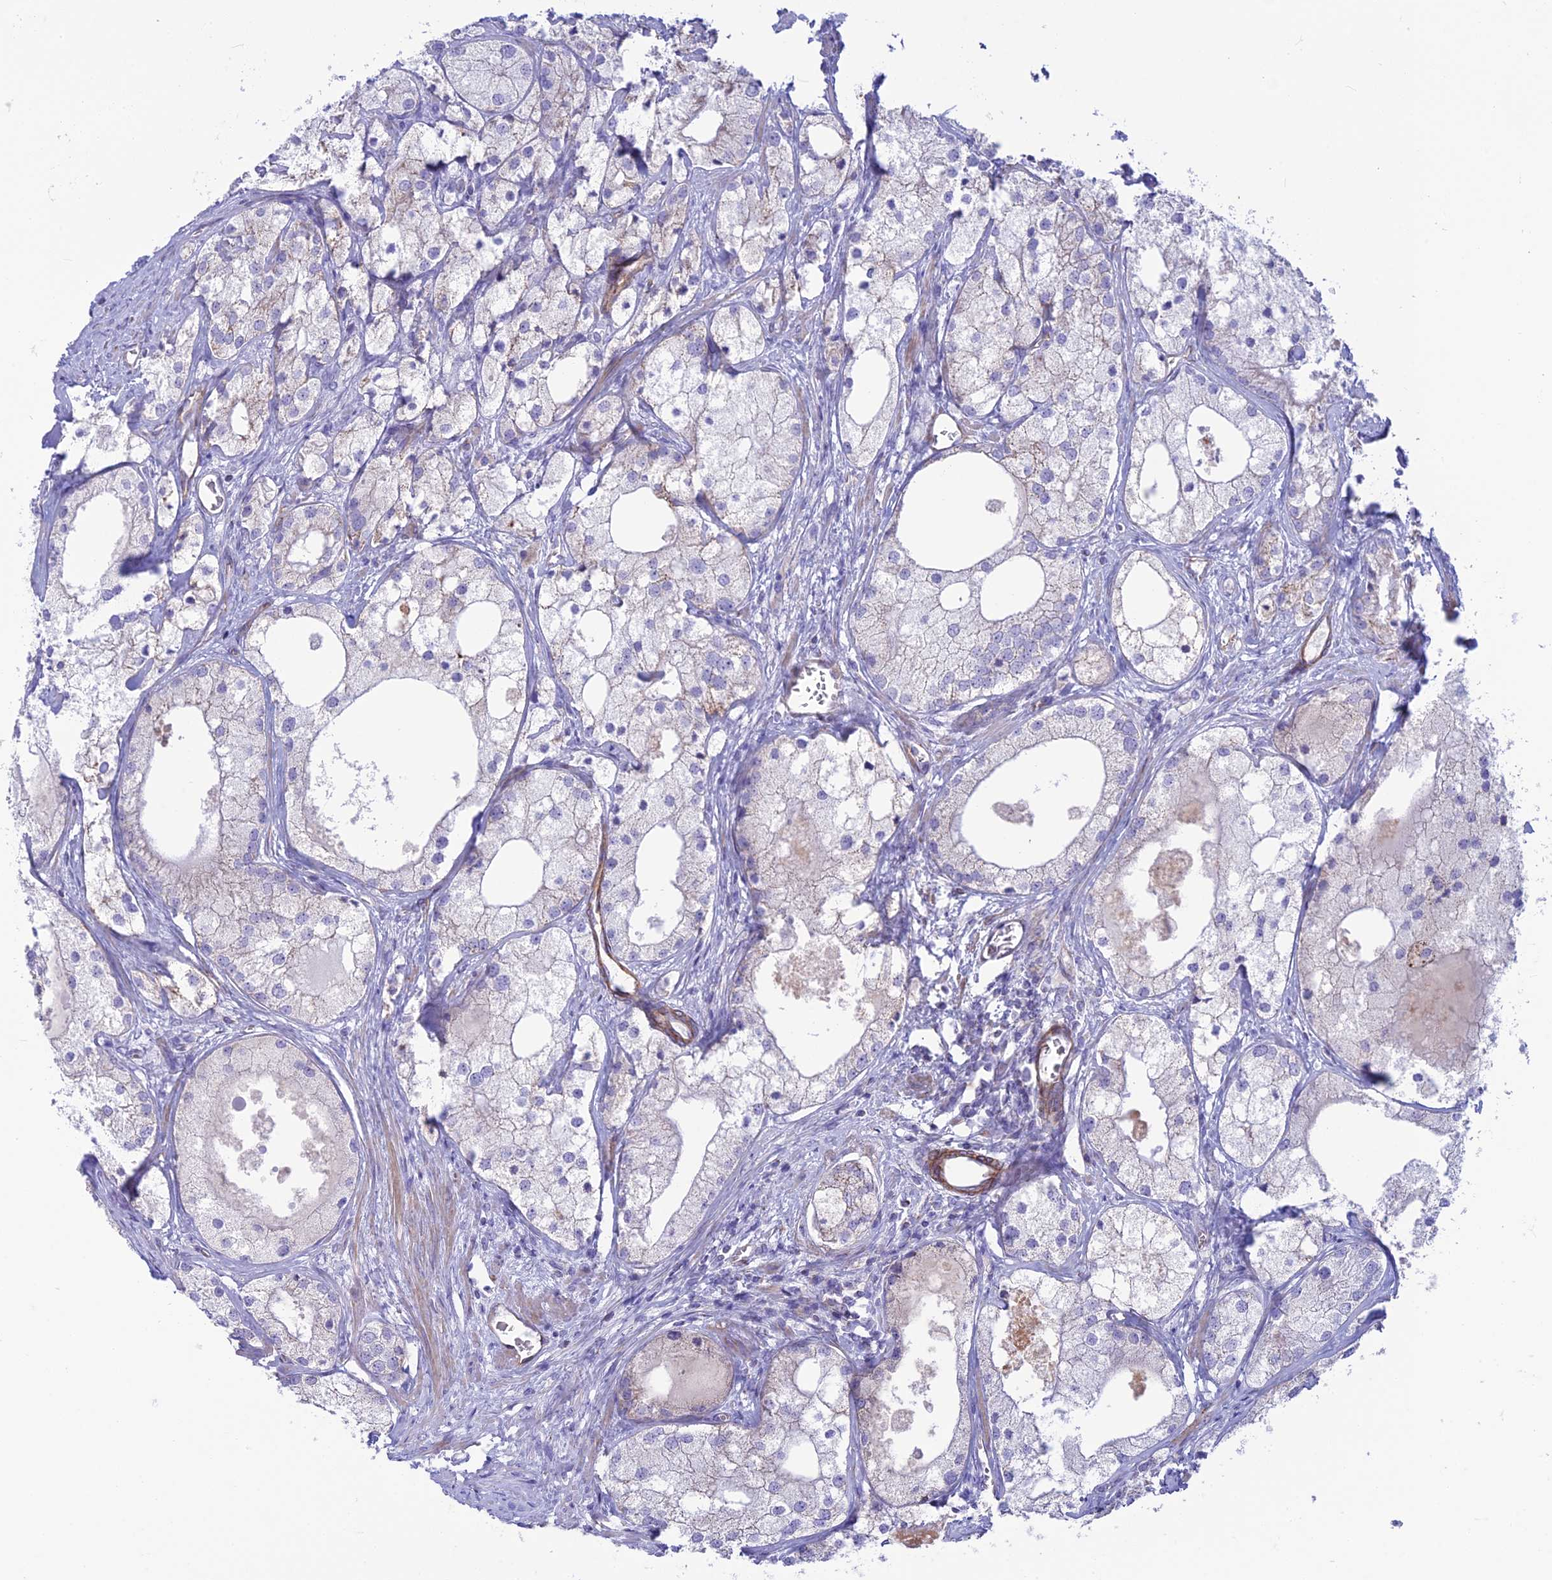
{"staining": {"intensity": "negative", "quantity": "none", "location": "none"}, "tissue": "prostate cancer", "cell_type": "Tumor cells", "image_type": "cancer", "snomed": [{"axis": "morphology", "description": "Adenocarcinoma, Low grade"}, {"axis": "topography", "description": "Prostate"}], "caption": "Protein analysis of prostate cancer (adenocarcinoma (low-grade)) exhibits no significant expression in tumor cells.", "gene": "POMGNT1", "patient": {"sex": "male", "age": 69}}